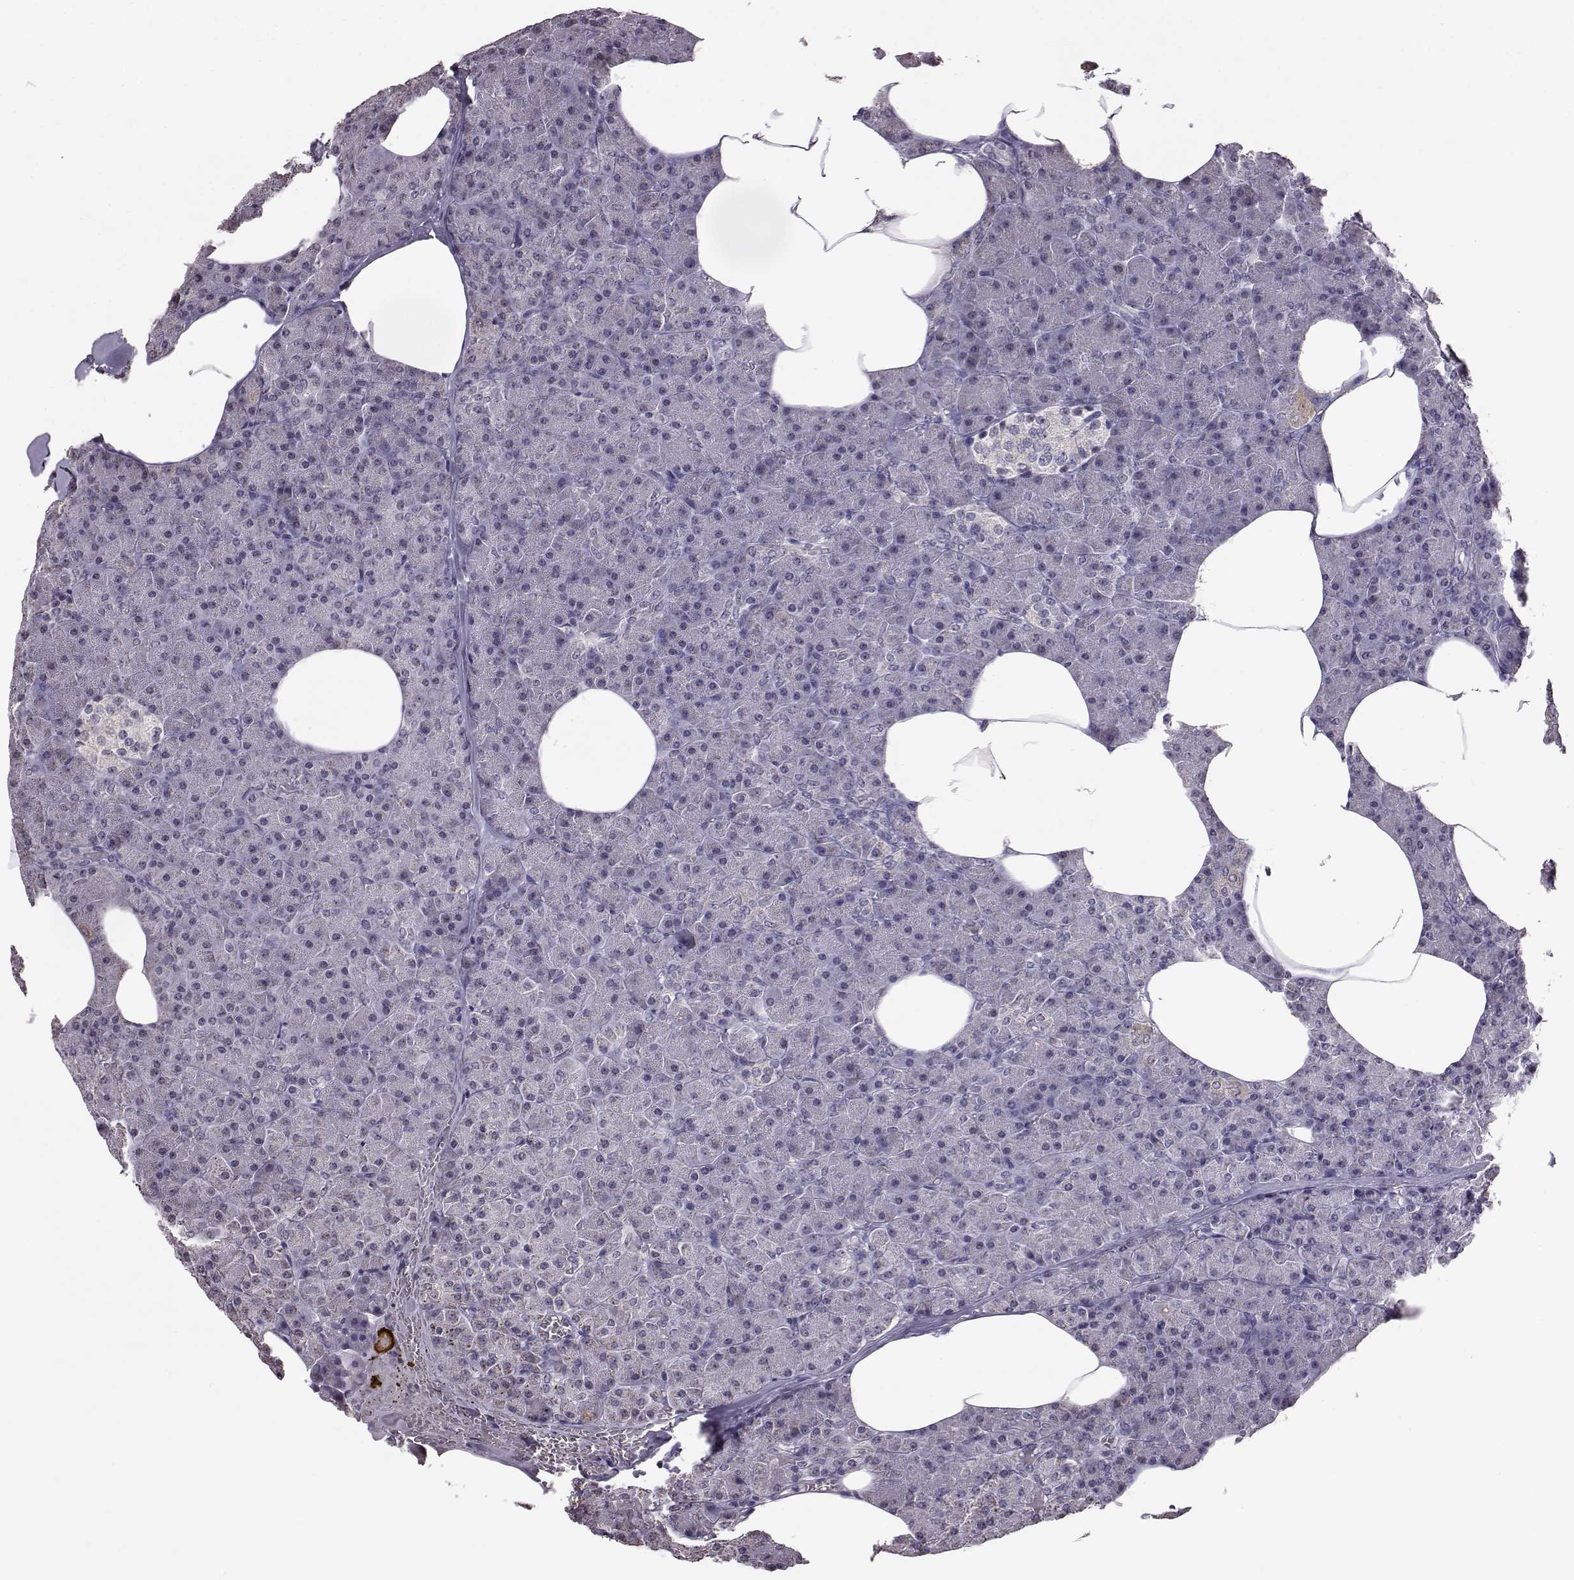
{"staining": {"intensity": "negative", "quantity": "none", "location": "none"}, "tissue": "pancreas", "cell_type": "Exocrine glandular cells", "image_type": "normal", "snomed": [{"axis": "morphology", "description": "Normal tissue, NOS"}, {"axis": "topography", "description": "Pancreas"}], "caption": "Immunohistochemical staining of normal human pancreas shows no significant expression in exocrine glandular cells. Brightfield microscopy of immunohistochemistry (IHC) stained with DAB (3,3'-diaminobenzidine) (brown) and hematoxylin (blue), captured at high magnification.", "gene": "ALDH3A1", "patient": {"sex": "female", "age": 45}}